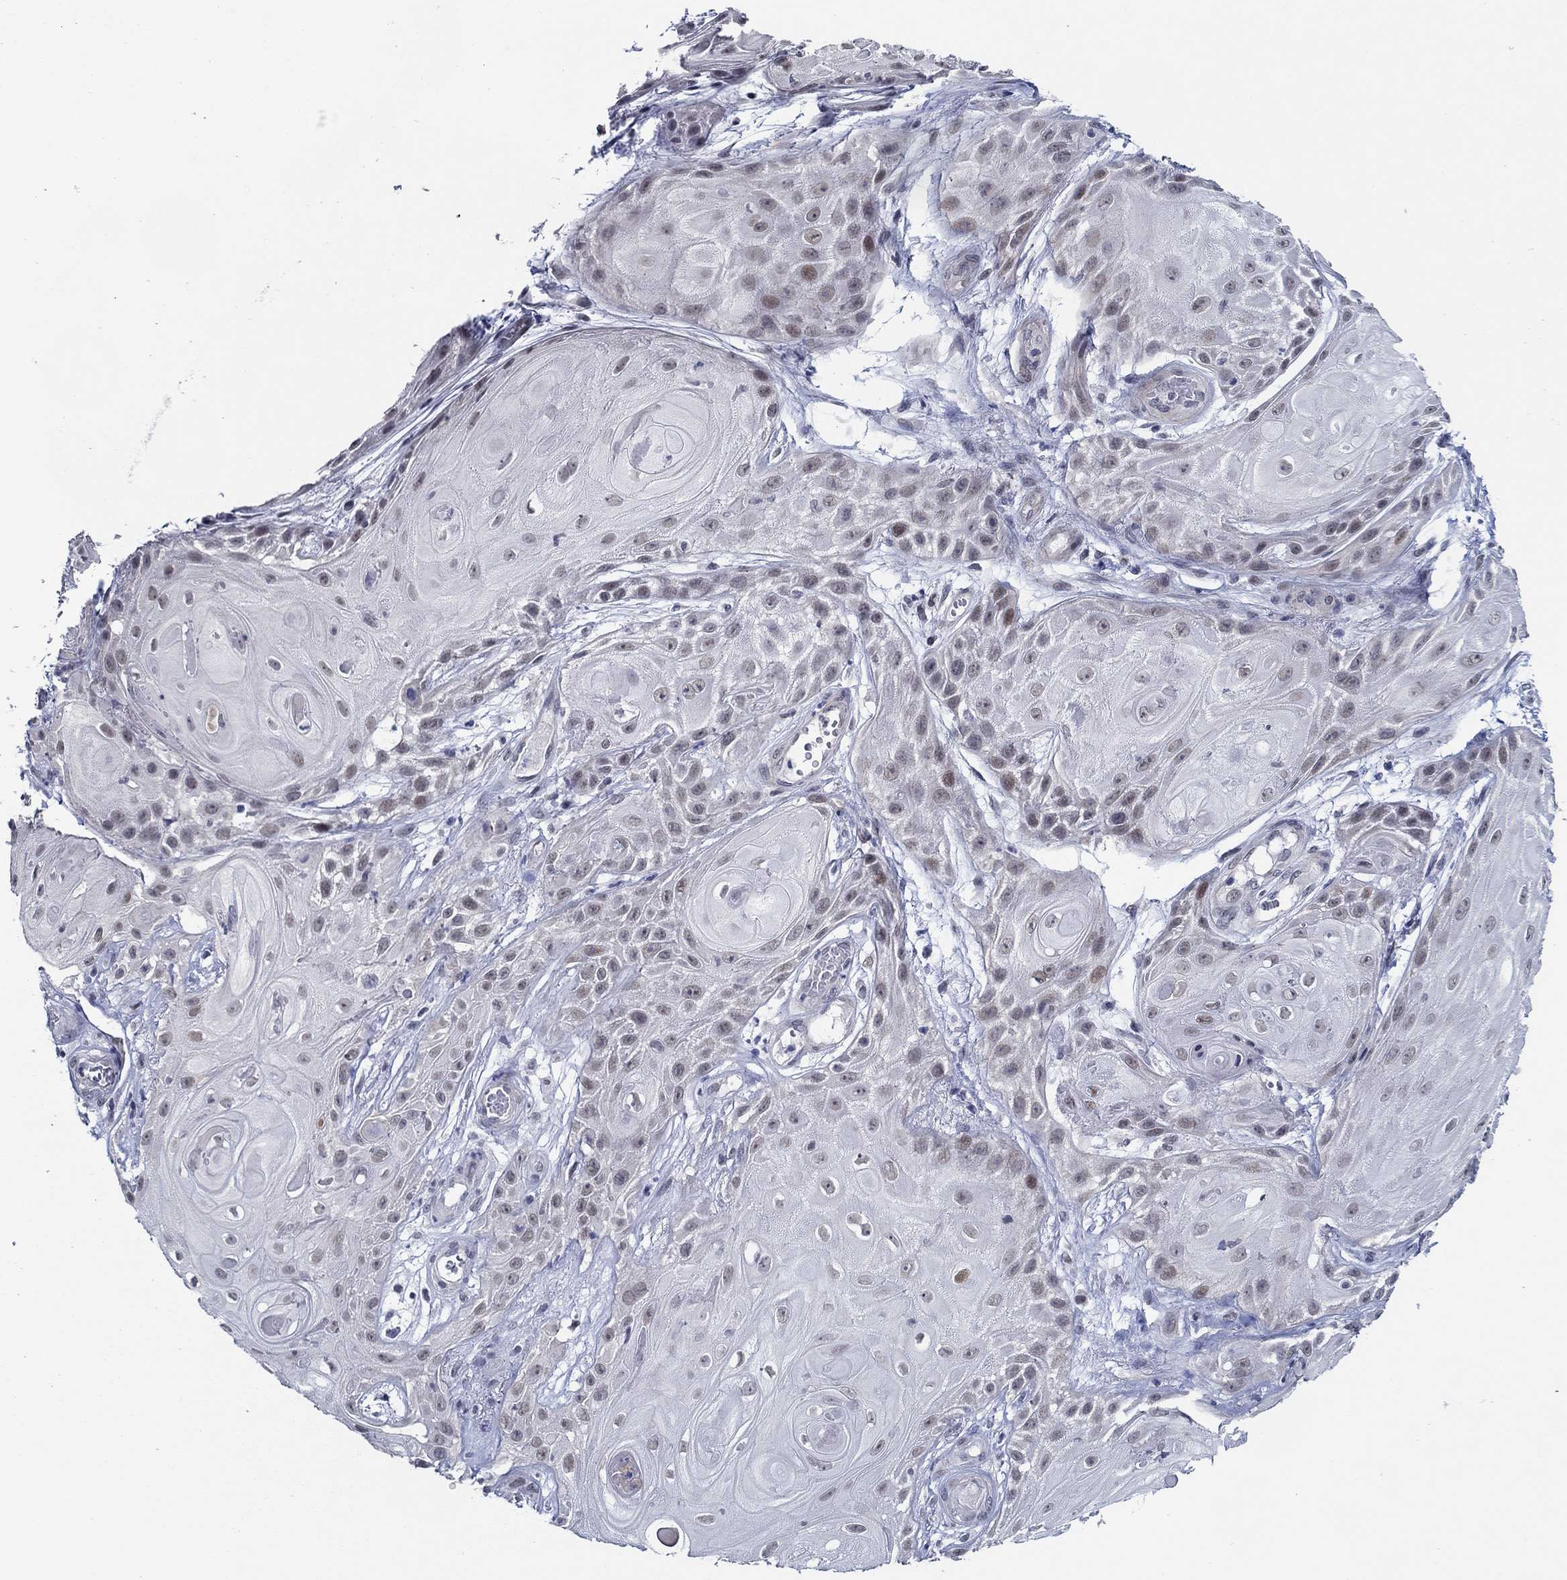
{"staining": {"intensity": "weak", "quantity": "25%-75%", "location": "nuclear"}, "tissue": "skin cancer", "cell_type": "Tumor cells", "image_type": "cancer", "snomed": [{"axis": "morphology", "description": "Squamous cell carcinoma, NOS"}, {"axis": "topography", "description": "Skin"}], "caption": "IHC (DAB (3,3'-diaminobenzidine)) staining of human skin cancer (squamous cell carcinoma) displays weak nuclear protein positivity in approximately 25%-75% of tumor cells.", "gene": "SLC34A1", "patient": {"sex": "male", "age": 62}}